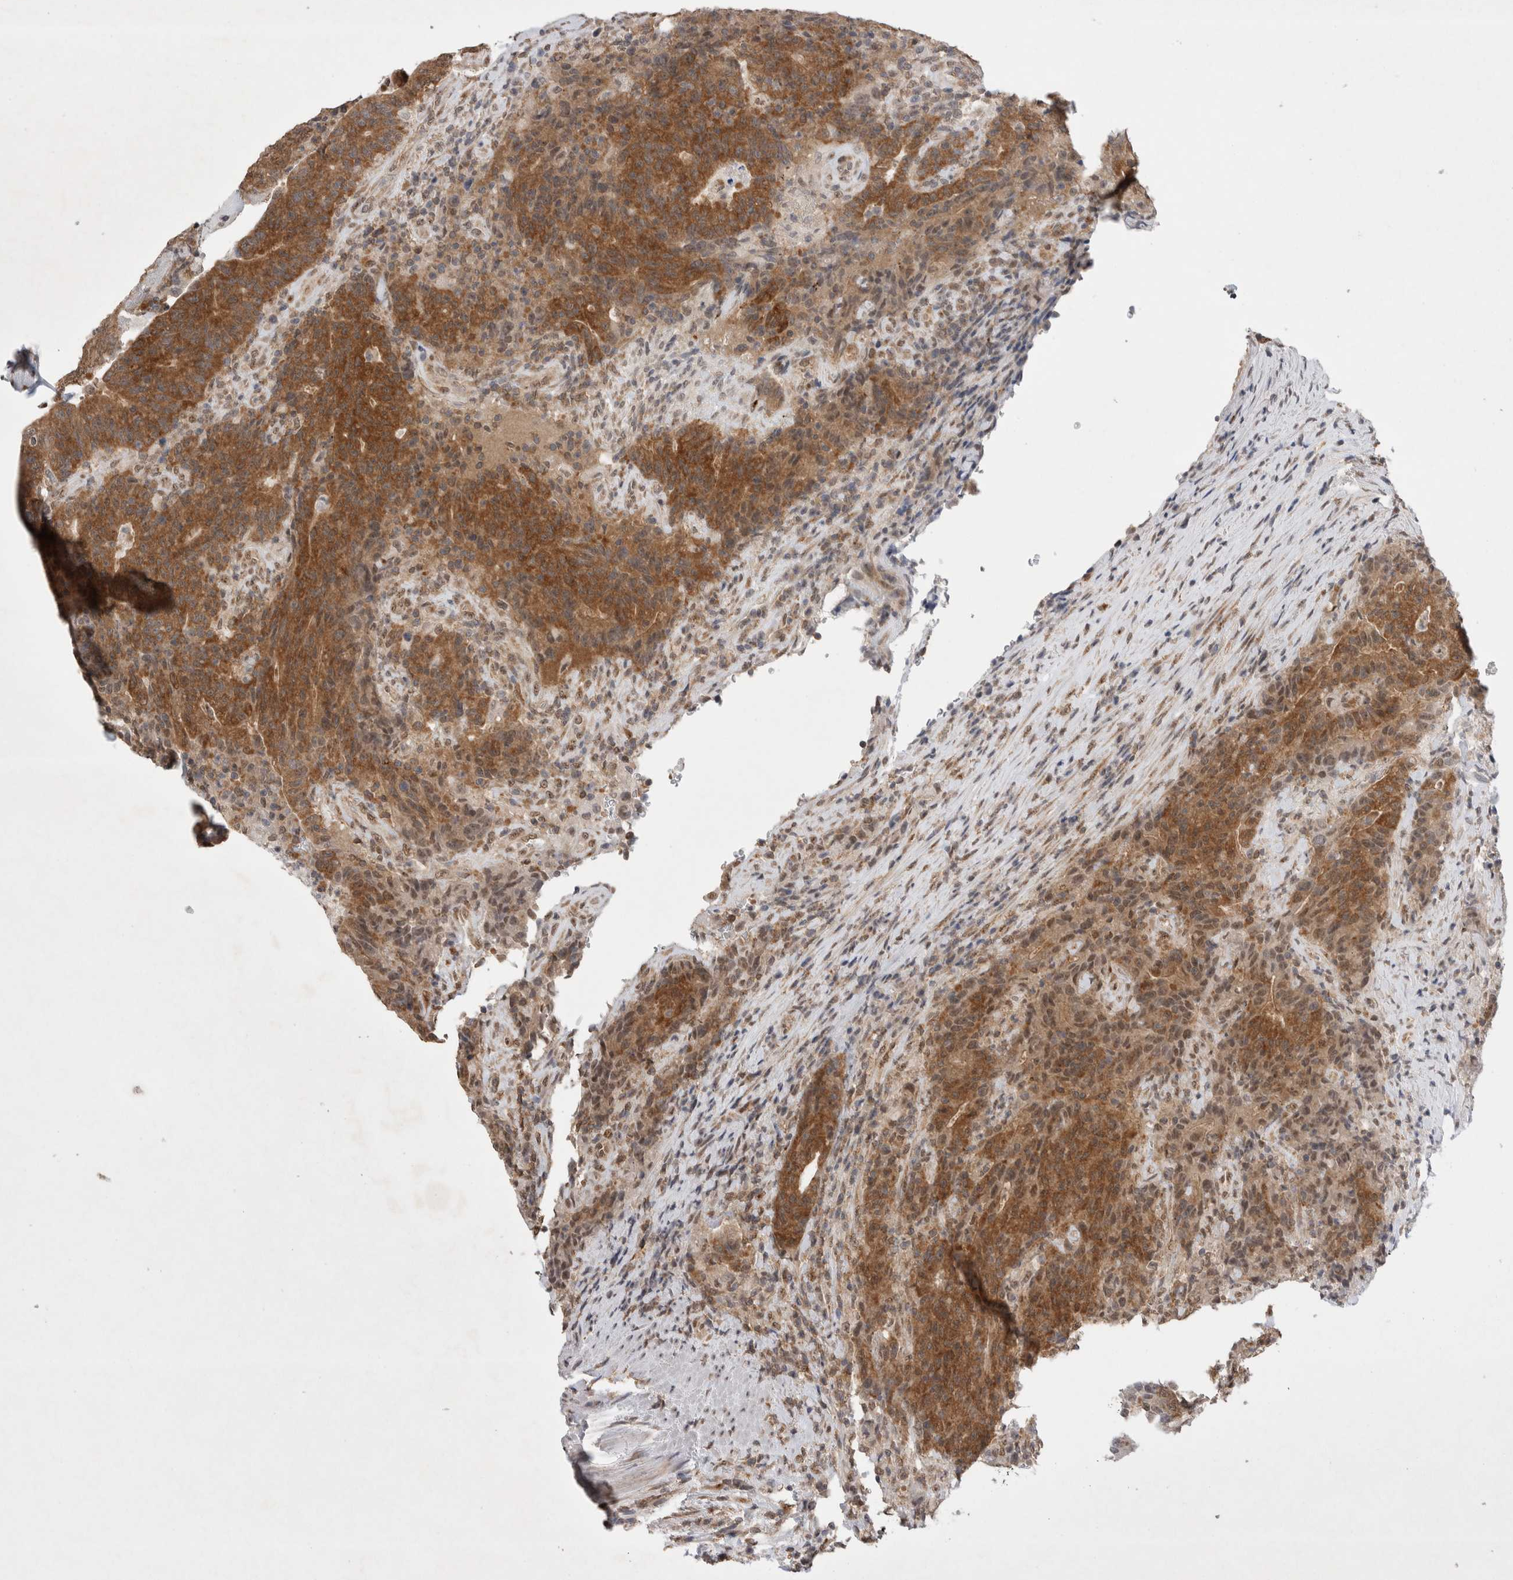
{"staining": {"intensity": "strong", "quantity": ">75%", "location": "cytoplasmic/membranous,nuclear"}, "tissue": "colorectal cancer", "cell_type": "Tumor cells", "image_type": "cancer", "snomed": [{"axis": "morphology", "description": "Normal tissue, NOS"}, {"axis": "morphology", "description": "Adenocarcinoma, NOS"}, {"axis": "topography", "description": "Colon"}], "caption": "Immunohistochemical staining of colorectal adenocarcinoma demonstrates high levels of strong cytoplasmic/membranous and nuclear protein expression in approximately >75% of tumor cells. Ihc stains the protein of interest in brown and the nuclei are stained blue.", "gene": "WIPF2", "patient": {"sex": "female", "age": 75}}